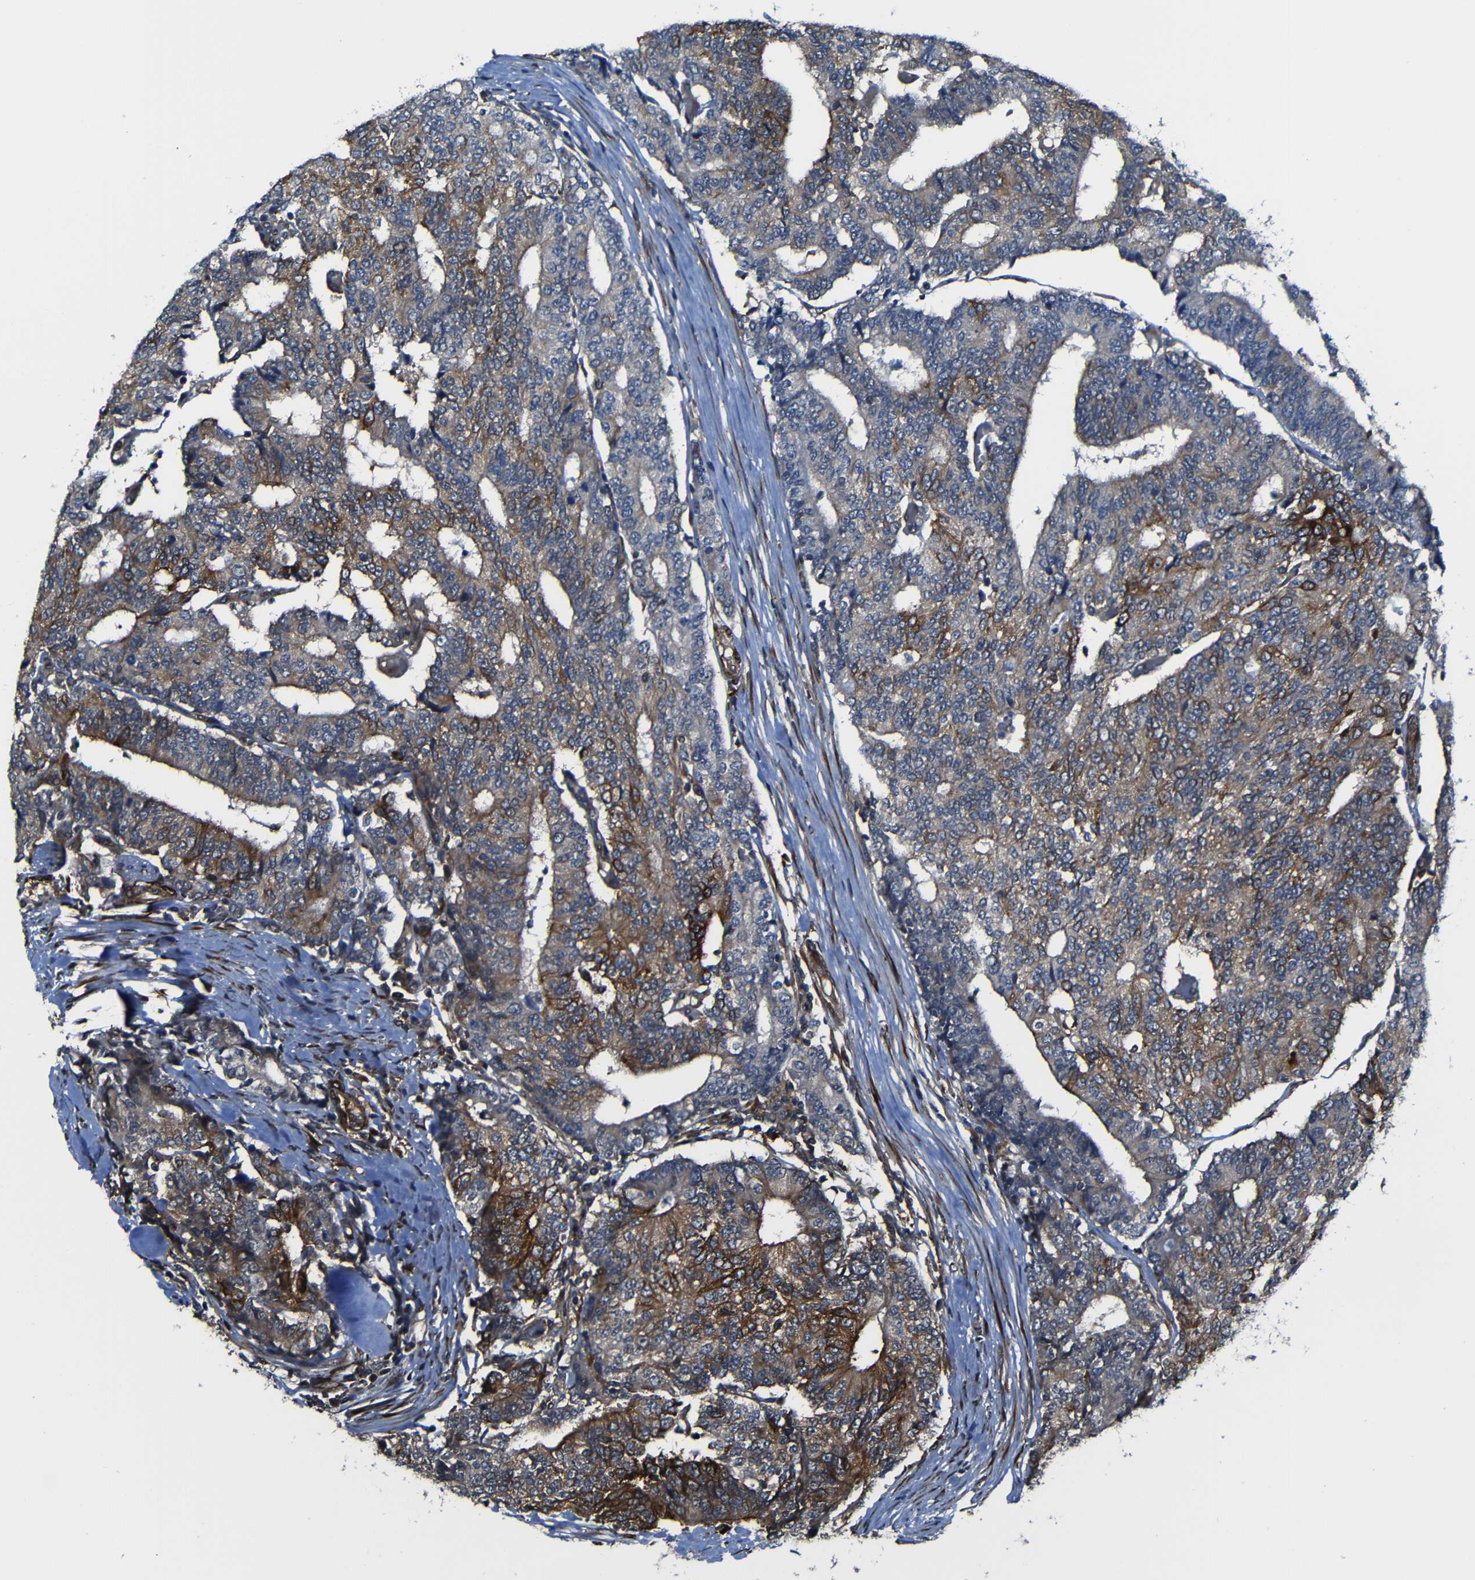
{"staining": {"intensity": "strong", "quantity": "<25%", "location": "cytoplasmic/membranous"}, "tissue": "prostate cancer", "cell_type": "Tumor cells", "image_type": "cancer", "snomed": [{"axis": "morphology", "description": "Normal tissue, NOS"}, {"axis": "morphology", "description": "Adenocarcinoma, High grade"}, {"axis": "topography", "description": "Prostate"}, {"axis": "topography", "description": "Seminal veicle"}], "caption": "Immunohistochemistry (IHC) micrograph of prostate adenocarcinoma (high-grade) stained for a protein (brown), which shows medium levels of strong cytoplasmic/membranous positivity in approximately <25% of tumor cells.", "gene": "KIAA0513", "patient": {"sex": "male", "age": 55}}